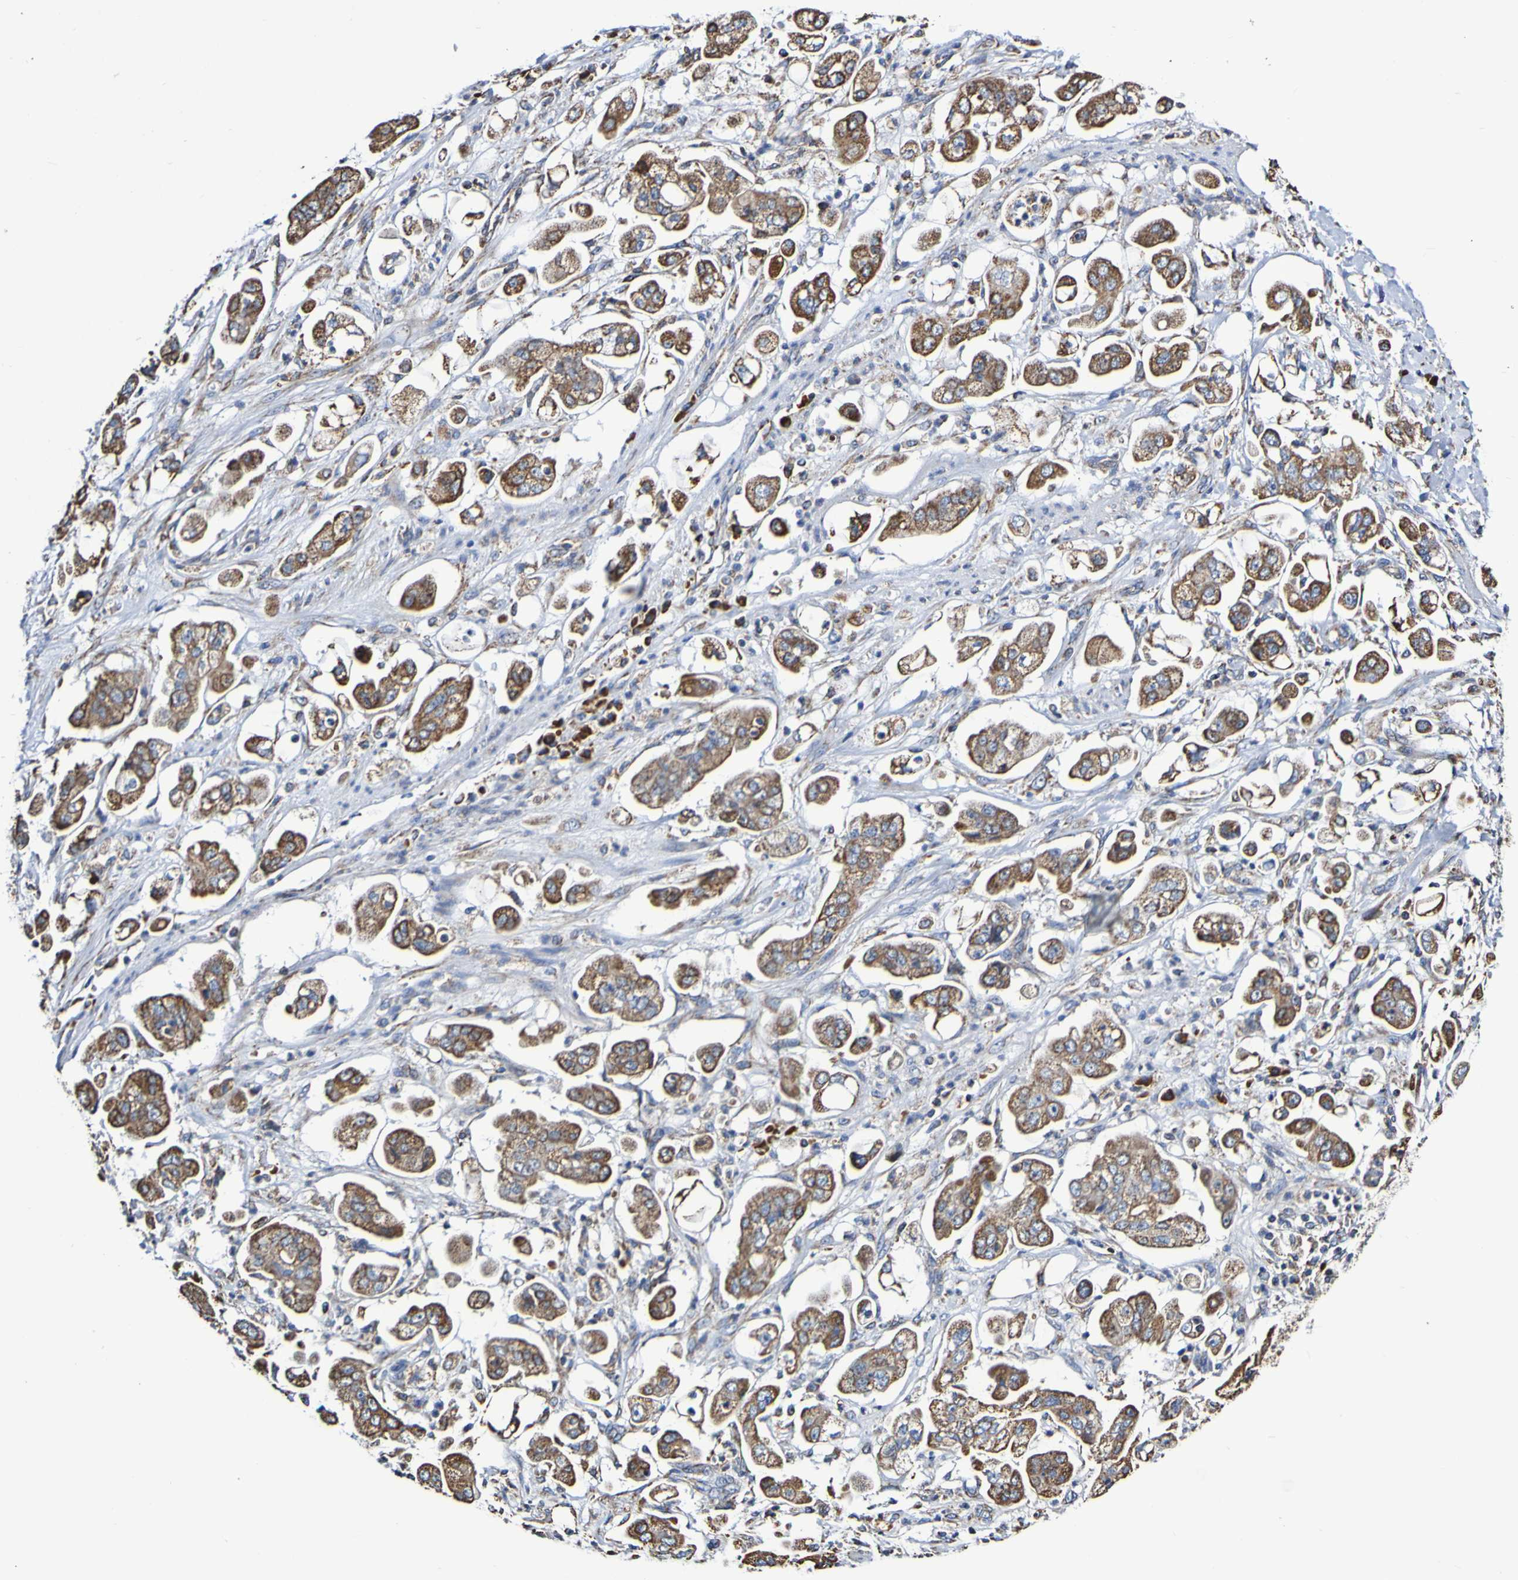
{"staining": {"intensity": "moderate", "quantity": ">75%", "location": "cytoplasmic/membranous"}, "tissue": "stomach cancer", "cell_type": "Tumor cells", "image_type": "cancer", "snomed": [{"axis": "morphology", "description": "Adenocarcinoma, NOS"}, {"axis": "topography", "description": "Stomach"}], "caption": "Immunohistochemical staining of human stomach cancer exhibits medium levels of moderate cytoplasmic/membranous protein positivity in about >75% of tumor cells.", "gene": "IL18R1", "patient": {"sex": "male", "age": 62}}